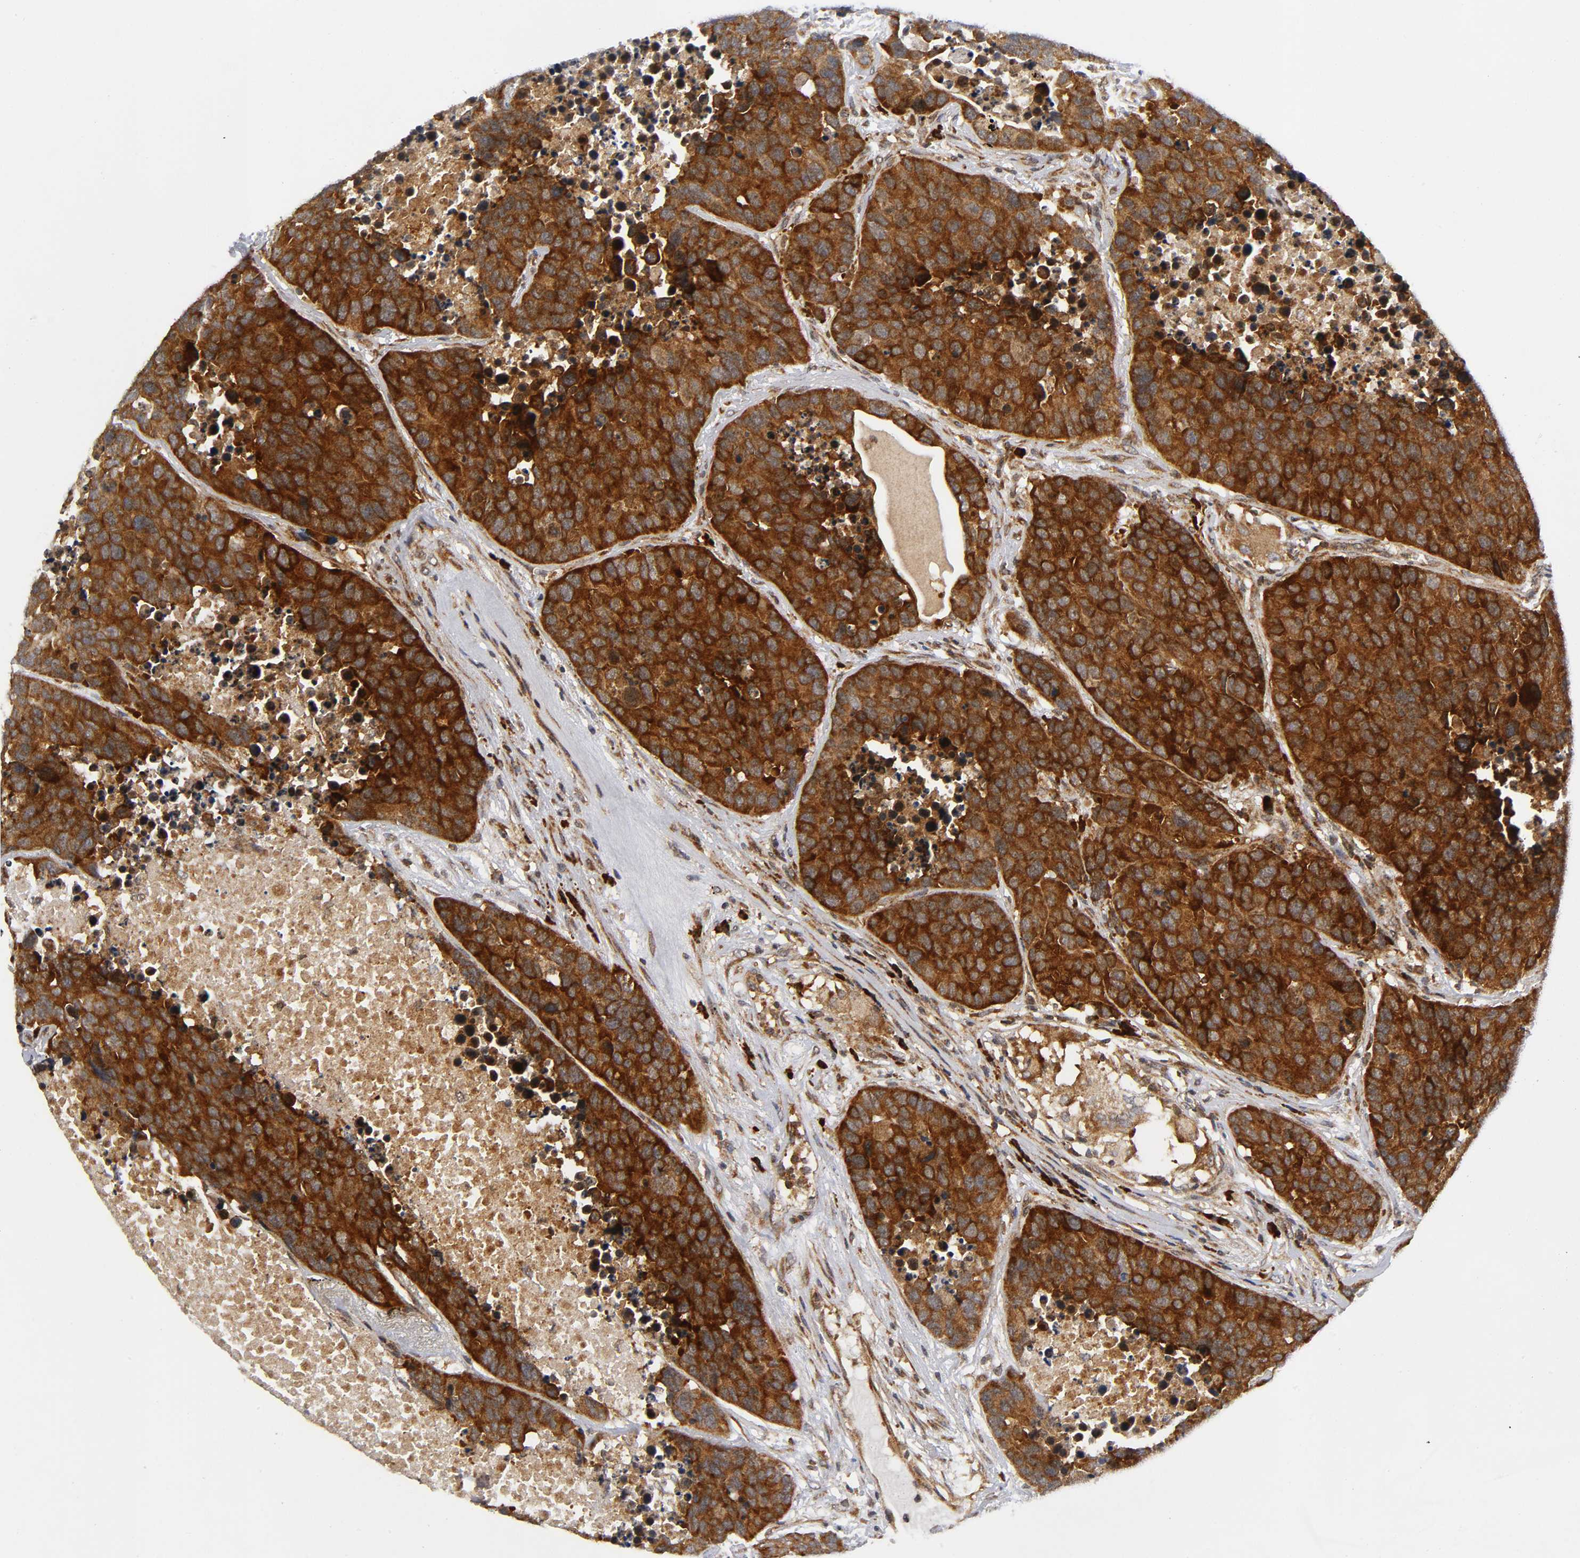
{"staining": {"intensity": "strong", "quantity": ">75%", "location": "cytoplasmic/membranous"}, "tissue": "carcinoid", "cell_type": "Tumor cells", "image_type": "cancer", "snomed": [{"axis": "morphology", "description": "Carcinoid, malignant, NOS"}, {"axis": "topography", "description": "Lung"}], "caption": "The immunohistochemical stain highlights strong cytoplasmic/membranous positivity in tumor cells of carcinoid (malignant) tissue.", "gene": "EIF5", "patient": {"sex": "male", "age": 60}}